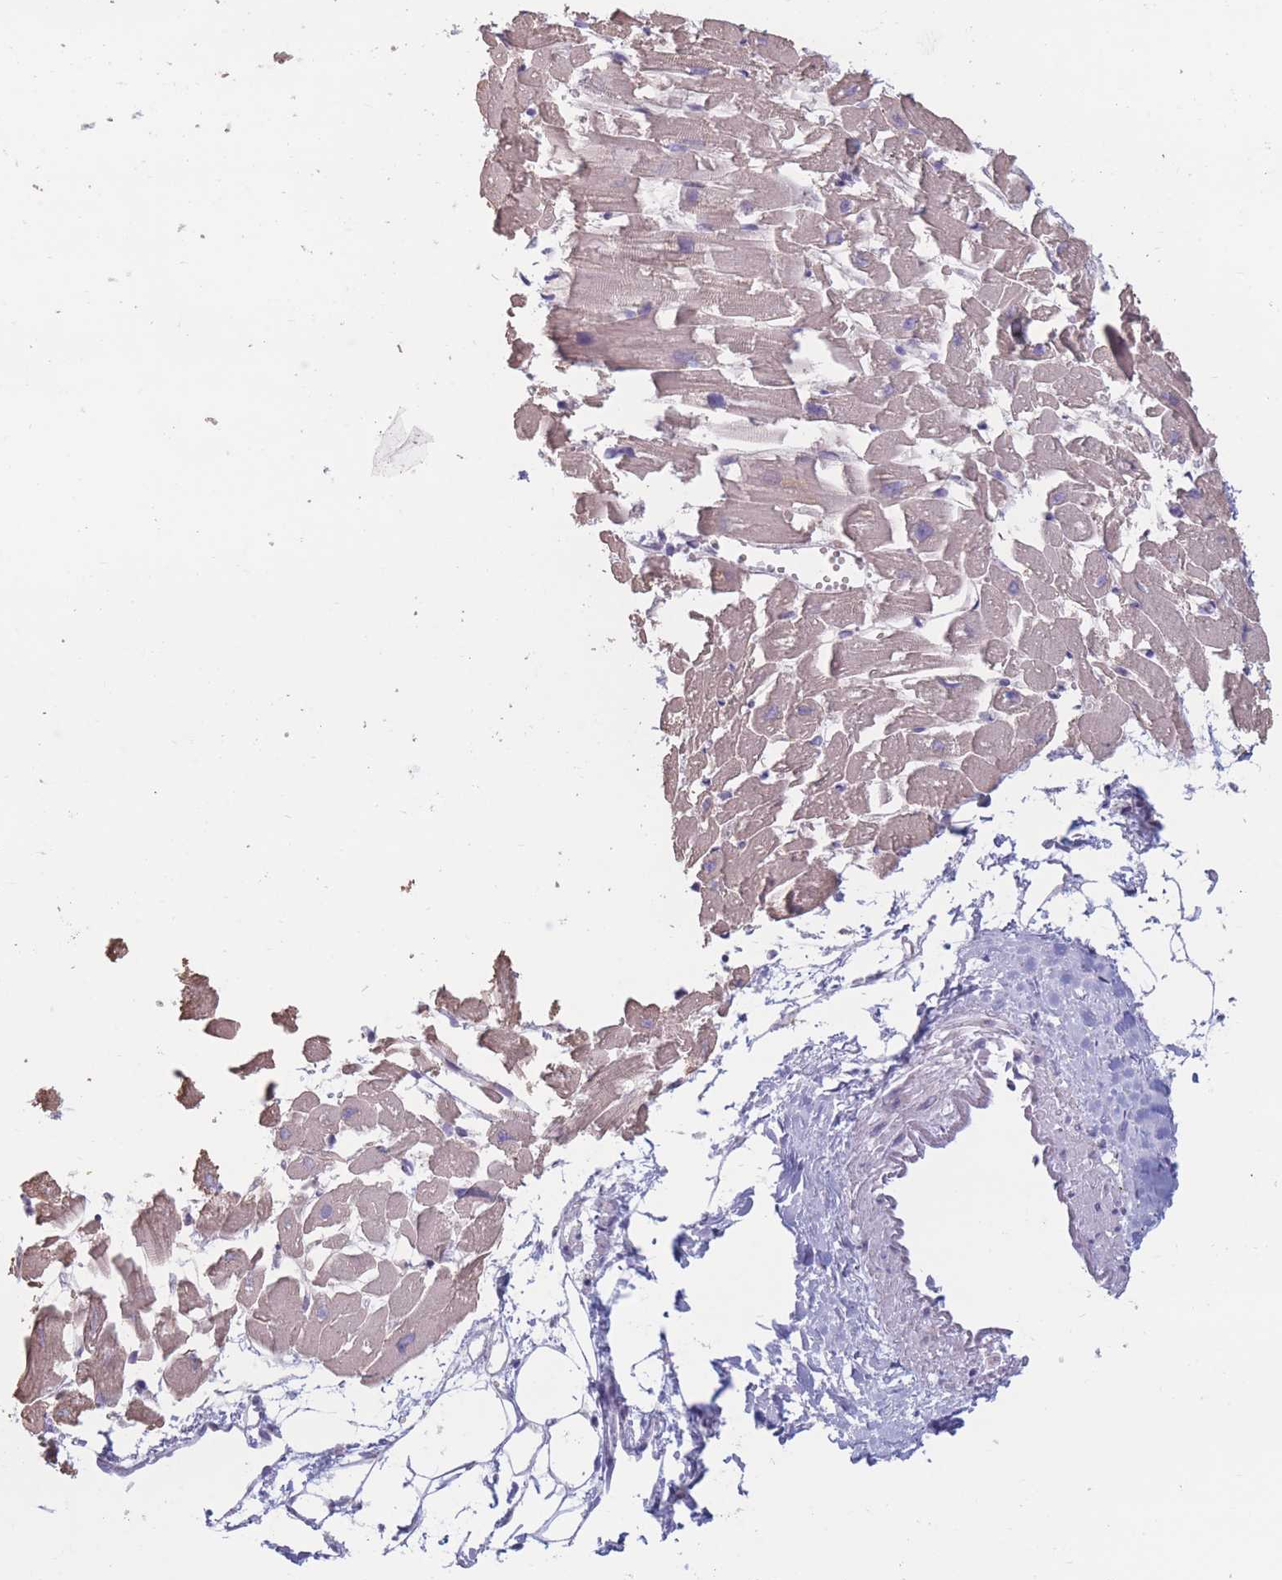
{"staining": {"intensity": "weak", "quantity": "25%-75%", "location": "cytoplasmic/membranous"}, "tissue": "heart muscle", "cell_type": "Cardiomyocytes", "image_type": "normal", "snomed": [{"axis": "morphology", "description": "Normal tissue, NOS"}, {"axis": "topography", "description": "Heart"}], "caption": "Weak cytoplasmic/membranous expression for a protein is present in about 25%-75% of cardiomyocytes of normal heart muscle using IHC.", "gene": "COL27A1", "patient": {"sex": "female", "age": 64}}